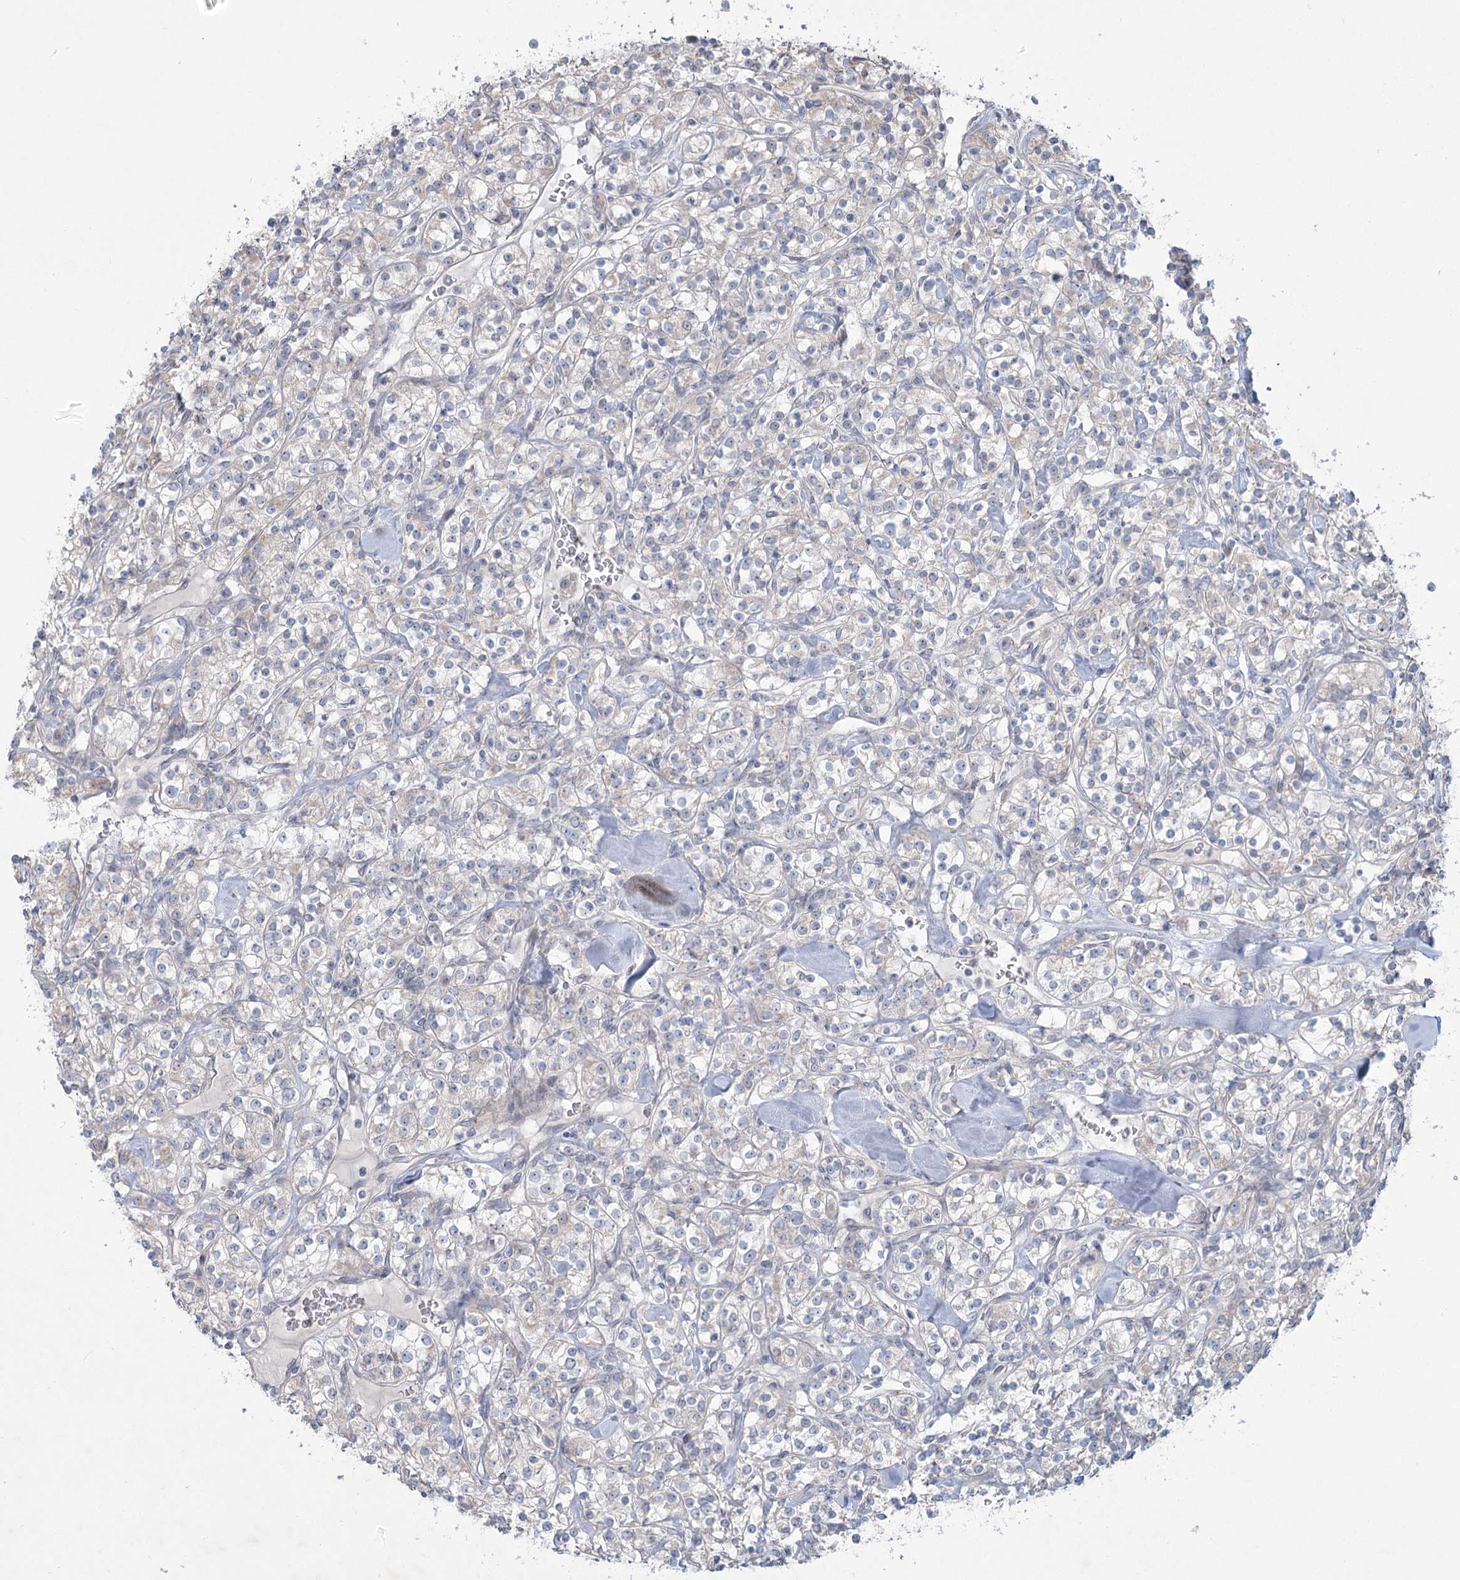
{"staining": {"intensity": "negative", "quantity": "none", "location": "none"}, "tissue": "renal cancer", "cell_type": "Tumor cells", "image_type": "cancer", "snomed": [{"axis": "morphology", "description": "Adenocarcinoma, NOS"}, {"axis": "topography", "description": "Kidney"}], "caption": "Immunohistochemistry histopathology image of neoplastic tissue: renal adenocarcinoma stained with DAB (3,3'-diaminobenzidine) reveals no significant protein staining in tumor cells.", "gene": "PLA2G12A", "patient": {"sex": "male", "age": 77}}